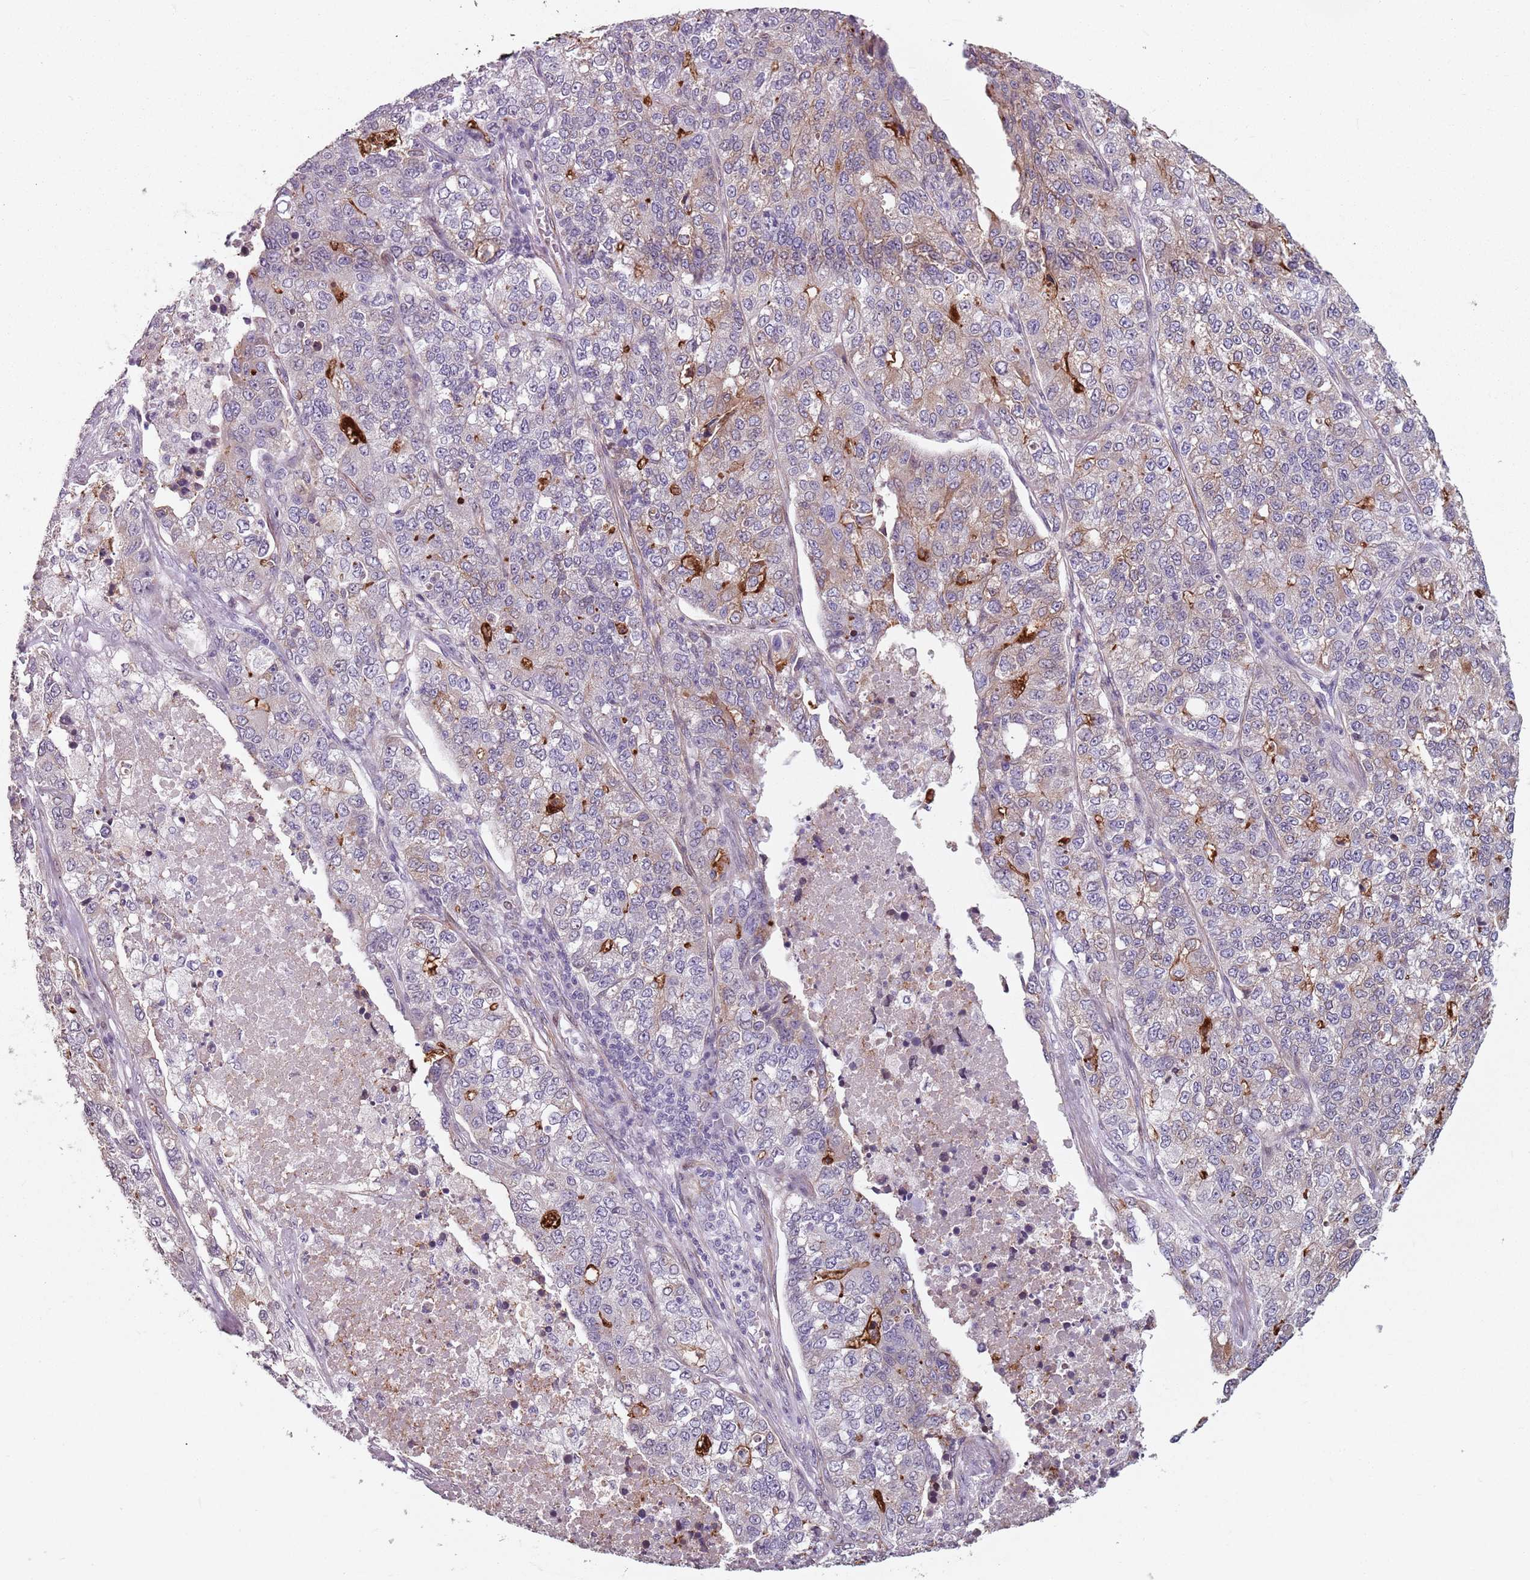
{"staining": {"intensity": "weak", "quantity": "<25%", "location": "cytoplasmic/membranous"}, "tissue": "lung cancer", "cell_type": "Tumor cells", "image_type": "cancer", "snomed": [{"axis": "morphology", "description": "Adenocarcinoma, NOS"}, {"axis": "topography", "description": "Lung"}], "caption": "An immunohistochemistry (IHC) histopathology image of adenocarcinoma (lung) is shown. There is no staining in tumor cells of adenocarcinoma (lung).", "gene": "TMC4", "patient": {"sex": "male", "age": 49}}